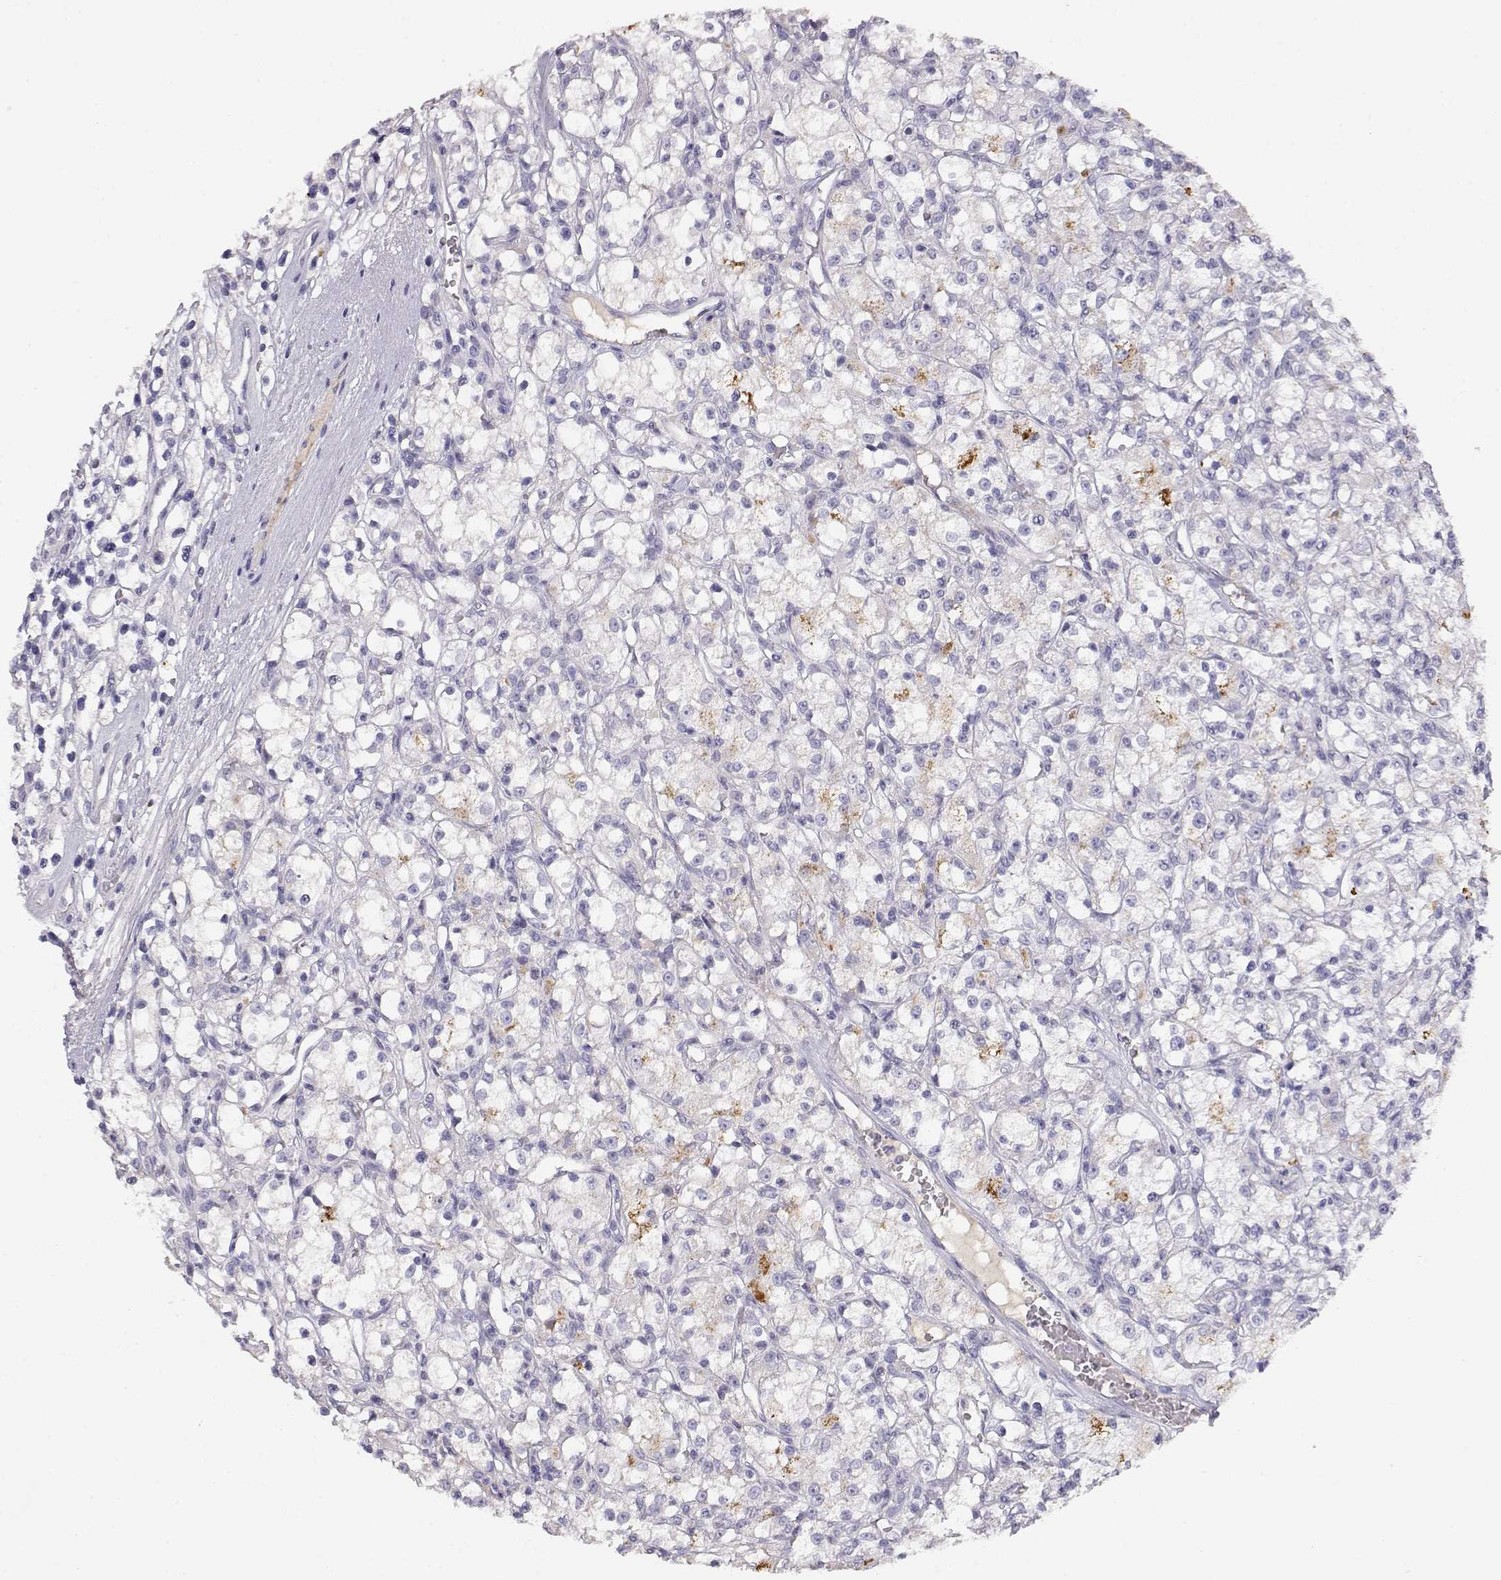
{"staining": {"intensity": "negative", "quantity": "none", "location": "none"}, "tissue": "renal cancer", "cell_type": "Tumor cells", "image_type": "cancer", "snomed": [{"axis": "morphology", "description": "Adenocarcinoma, NOS"}, {"axis": "topography", "description": "Kidney"}], "caption": "Tumor cells are negative for protein expression in human adenocarcinoma (renal).", "gene": "CDHR1", "patient": {"sex": "female", "age": 59}}